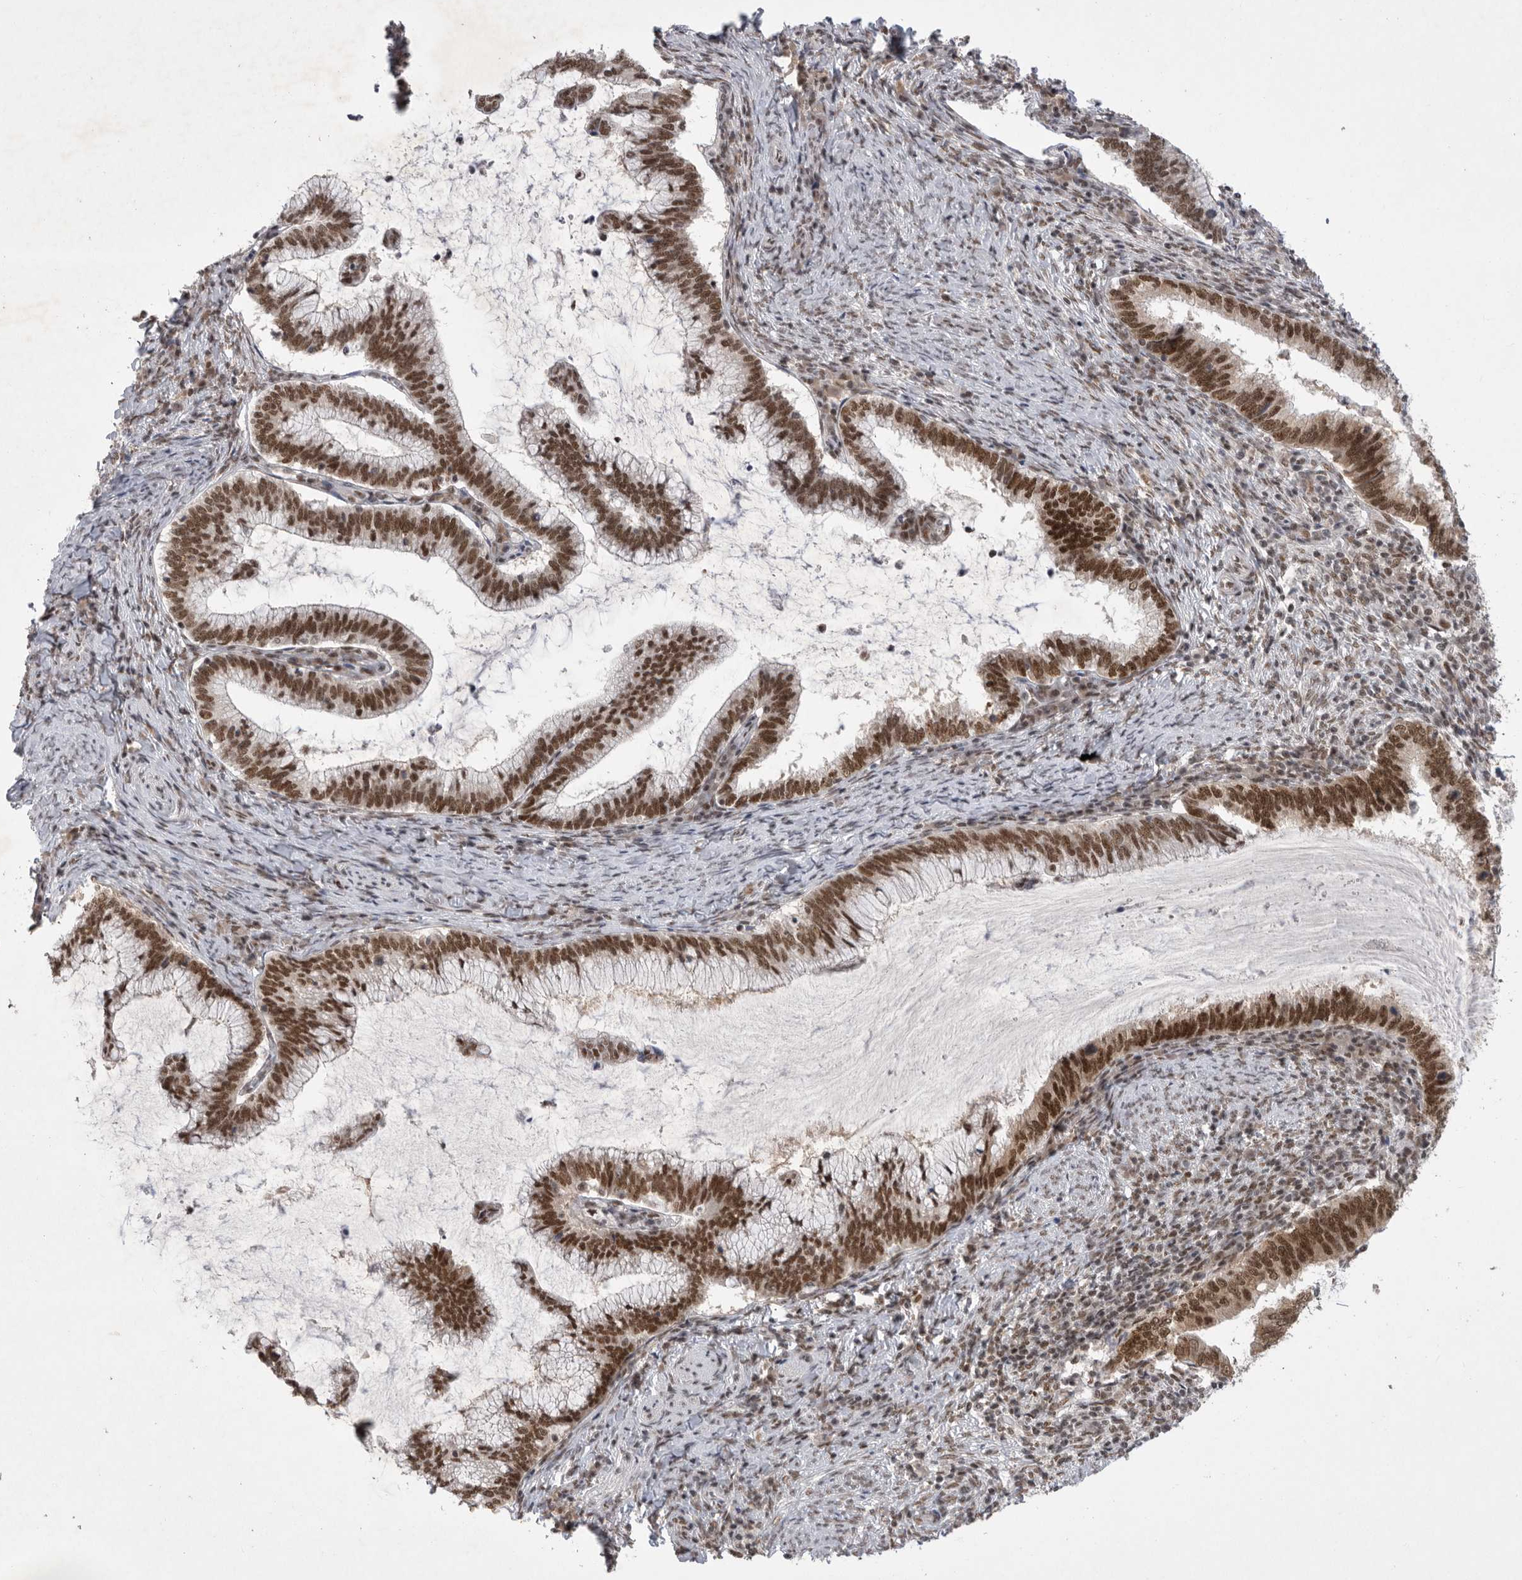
{"staining": {"intensity": "strong", "quantity": ">75%", "location": "nuclear"}, "tissue": "cervical cancer", "cell_type": "Tumor cells", "image_type": "cancer", "snomed": [{"axis": "morphology", "description": "Adenocarcinoma, NOS"}, {"axis": "topography", "description": "Cervix"}], "caption": "Strong nuclear protein positivity is seen in about >75% of tumor cells in cervical cancer (adenocarcinoma). (DAB = brown stain, brightfield microscopy at high magnification).", "gene": "ZNF830", "patient": {"sex": "female", "age": 36}}